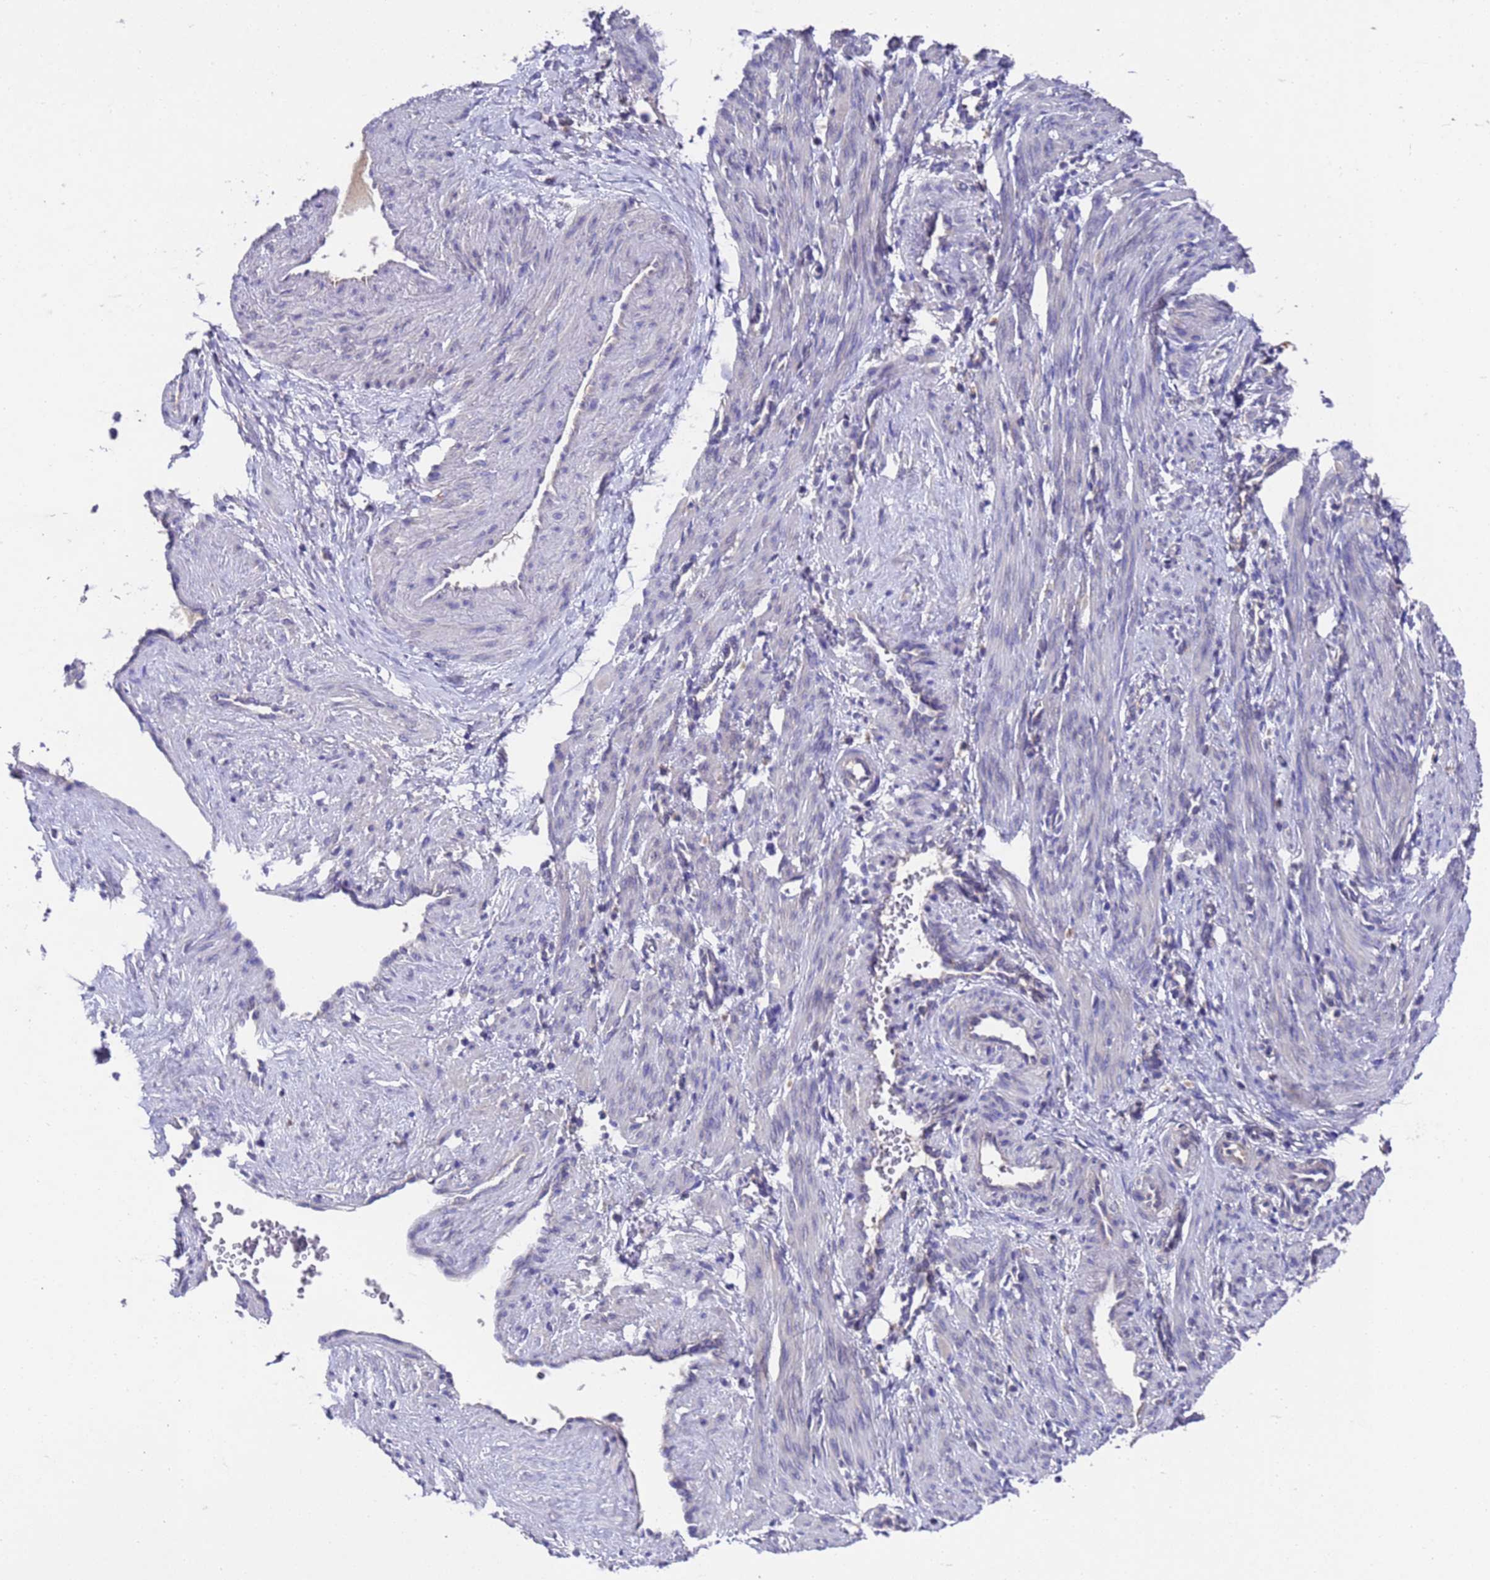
{"staining": {"intensity": "negative", "quantity": "none", "location": "none"}, "tissue": "smooth muscle", "cell_type": "Smooth muscle cells", "image_type": "normal", "snomed": [{"axis": "morphology", "description": "Normal tissue, NOS"}, {"axis": "topography", "description": "Endometrium"}], "caption": "This is an IHC histopathology image of normal human smooth muscle. There is no staining in smooth muscle cells.", "gene": "DCAF12L1", "patient": {"sex": "female", "age": 33}}